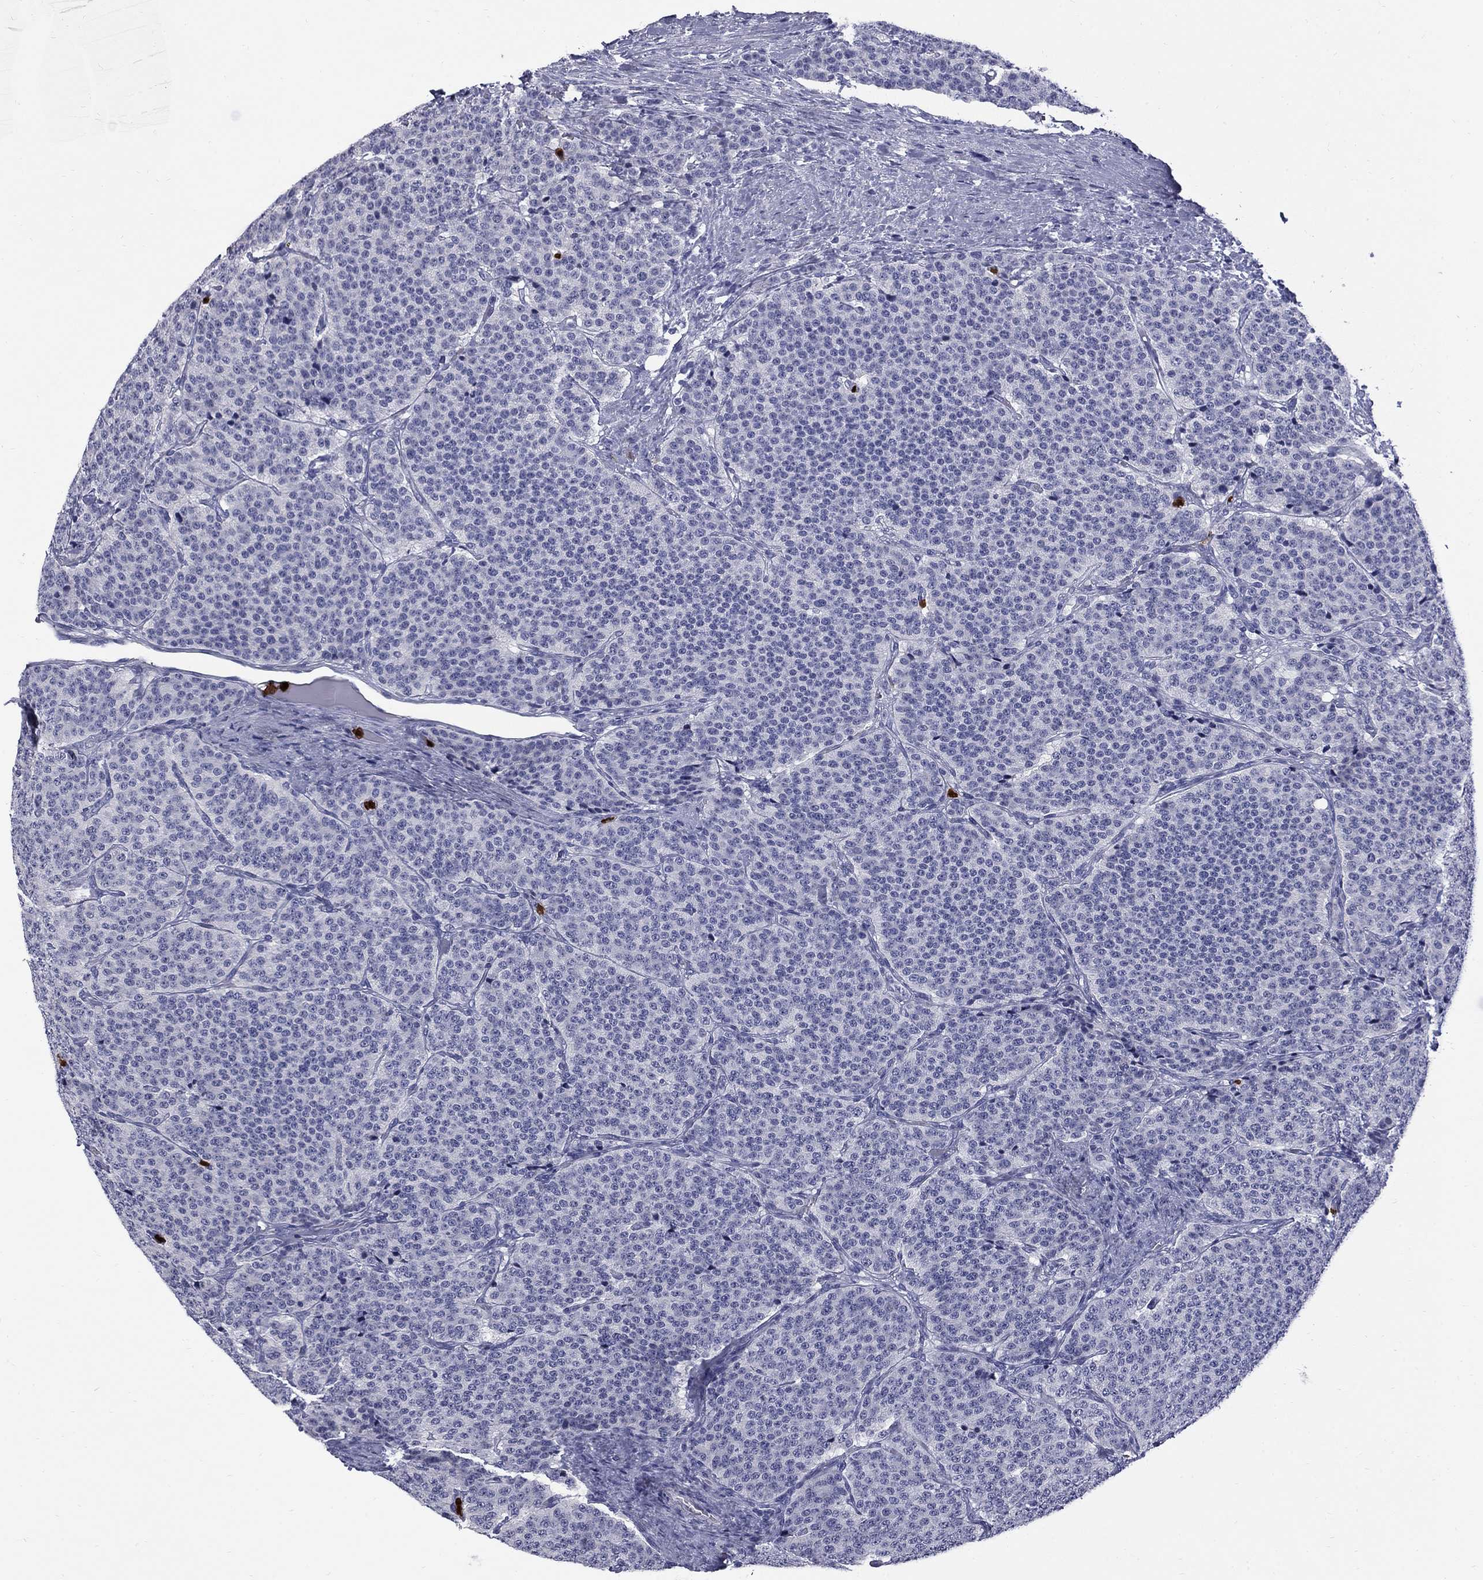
{"staining": {"intensity": "negative", "quantity": "none", "location": "none"}, "tissue": "carcinoid", "cell_type": "Tumor cells", "image_type": "cancer", "snomed": [{"axis": "morphology", "description": "Carcinoid, malignant, NOS"}, {"axis": "topography", "description": "Small intestine"}], "caption": "There is no significant staining in tumor cells of carcinoid. Nuclei are stained in blue.", "gene": "TRIM29", "patient": {"sex": "female", "age": 58}}